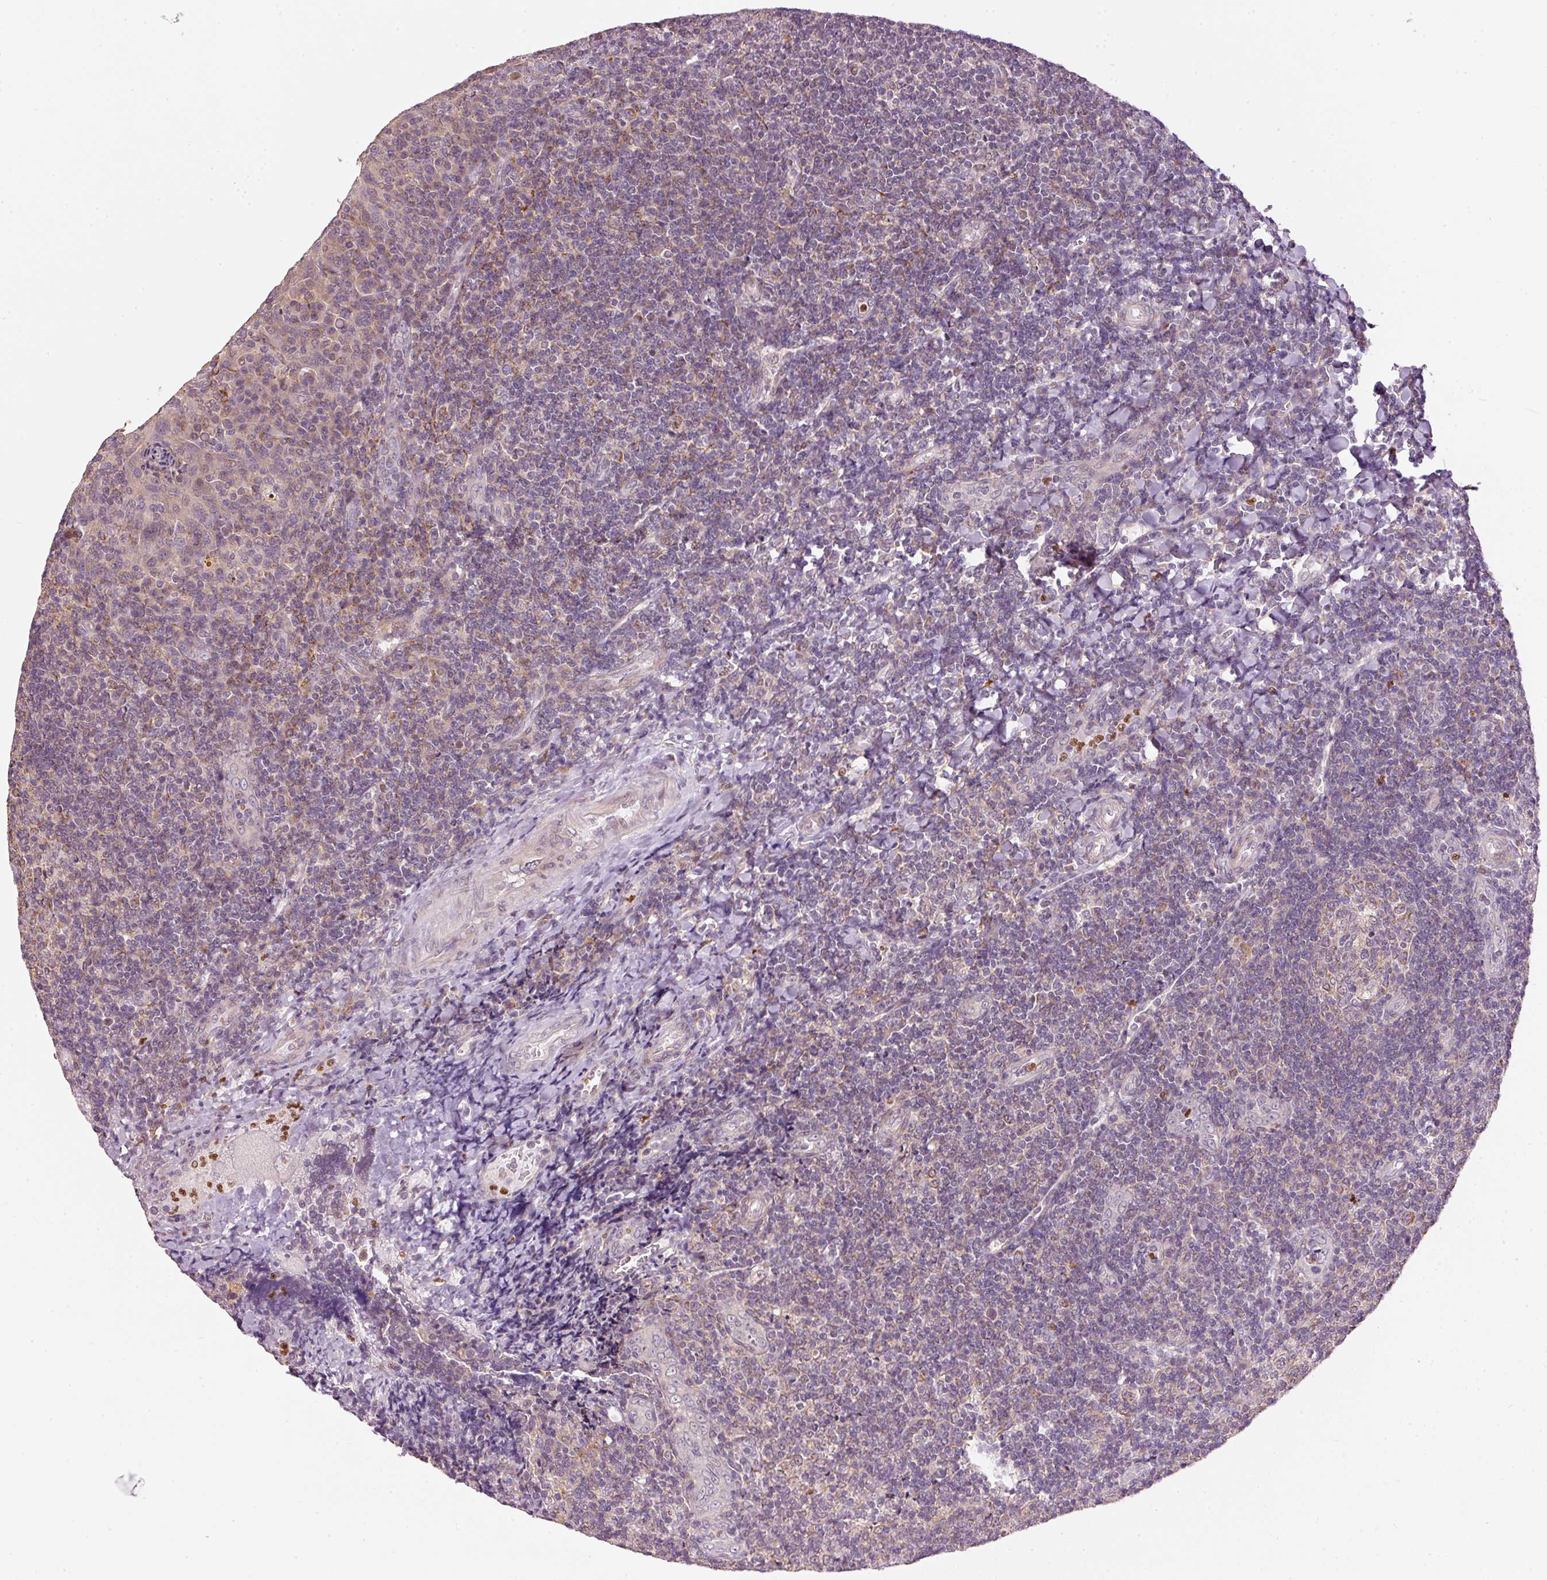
{"staining": {"intensity": "weak", "quantity": "25%-75%", "location": "cytoplasmic/membranous"}, "tissue": "tonsil", "cell_type": "Germinal center cells", "image_type": "normal", "snomed": [{"axis": "morphology", "description": "Normal tissue, NOS"}, {"axis": "topography", "description": "Tonsil"}], "caption": "Germinal center cells reveal low levels of weak cytoplasmic/membranous positivity in about 25%-75% of cells in normal tonsil.", "gene": "MTHFD1L", "patient": {"sex": "male", "age": 17}}